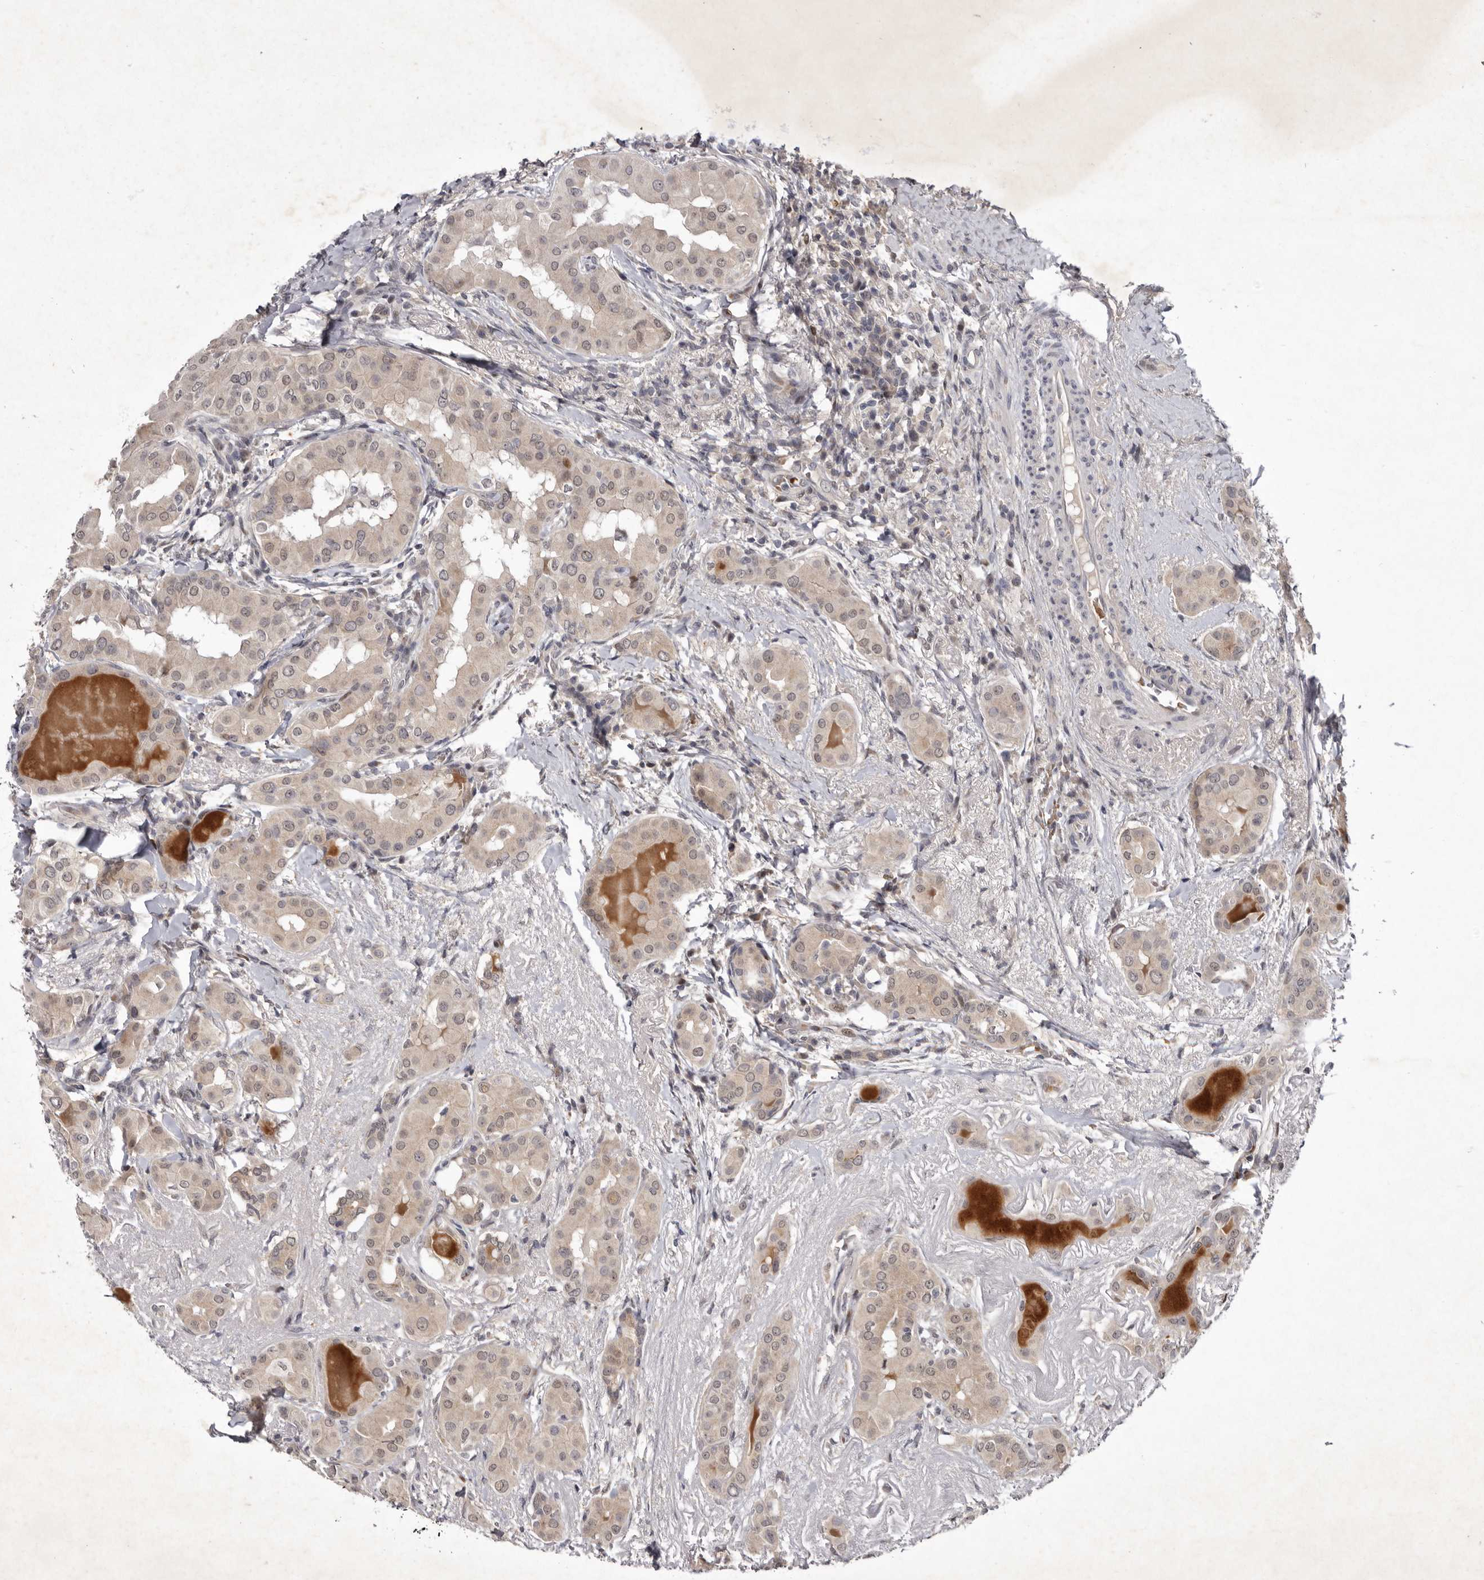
{"staining": {"intensity": "weak", "quantity": ">75%", "location": "cytoplasmic/membranous,nuclear"}, "tissue": "thyroid cancer", "cell_type": "Tumor cells", "image_type": "cancer", "snomed": [{"axis": "morphology", "description": "Papillary adenocarcinoma, NOS"}, {"axis": "topography", "description": "Thyroid gland"}], "caption": "This is an image of immunohistochemistry staining of thyroid cancer (papillary adenocarcinoma), which shows weak positivity in the cytoplasmic/membranous and nuclear of tumor cells.", "gene": "ABL1", "patient": {"sex": "male", "age": 33}}